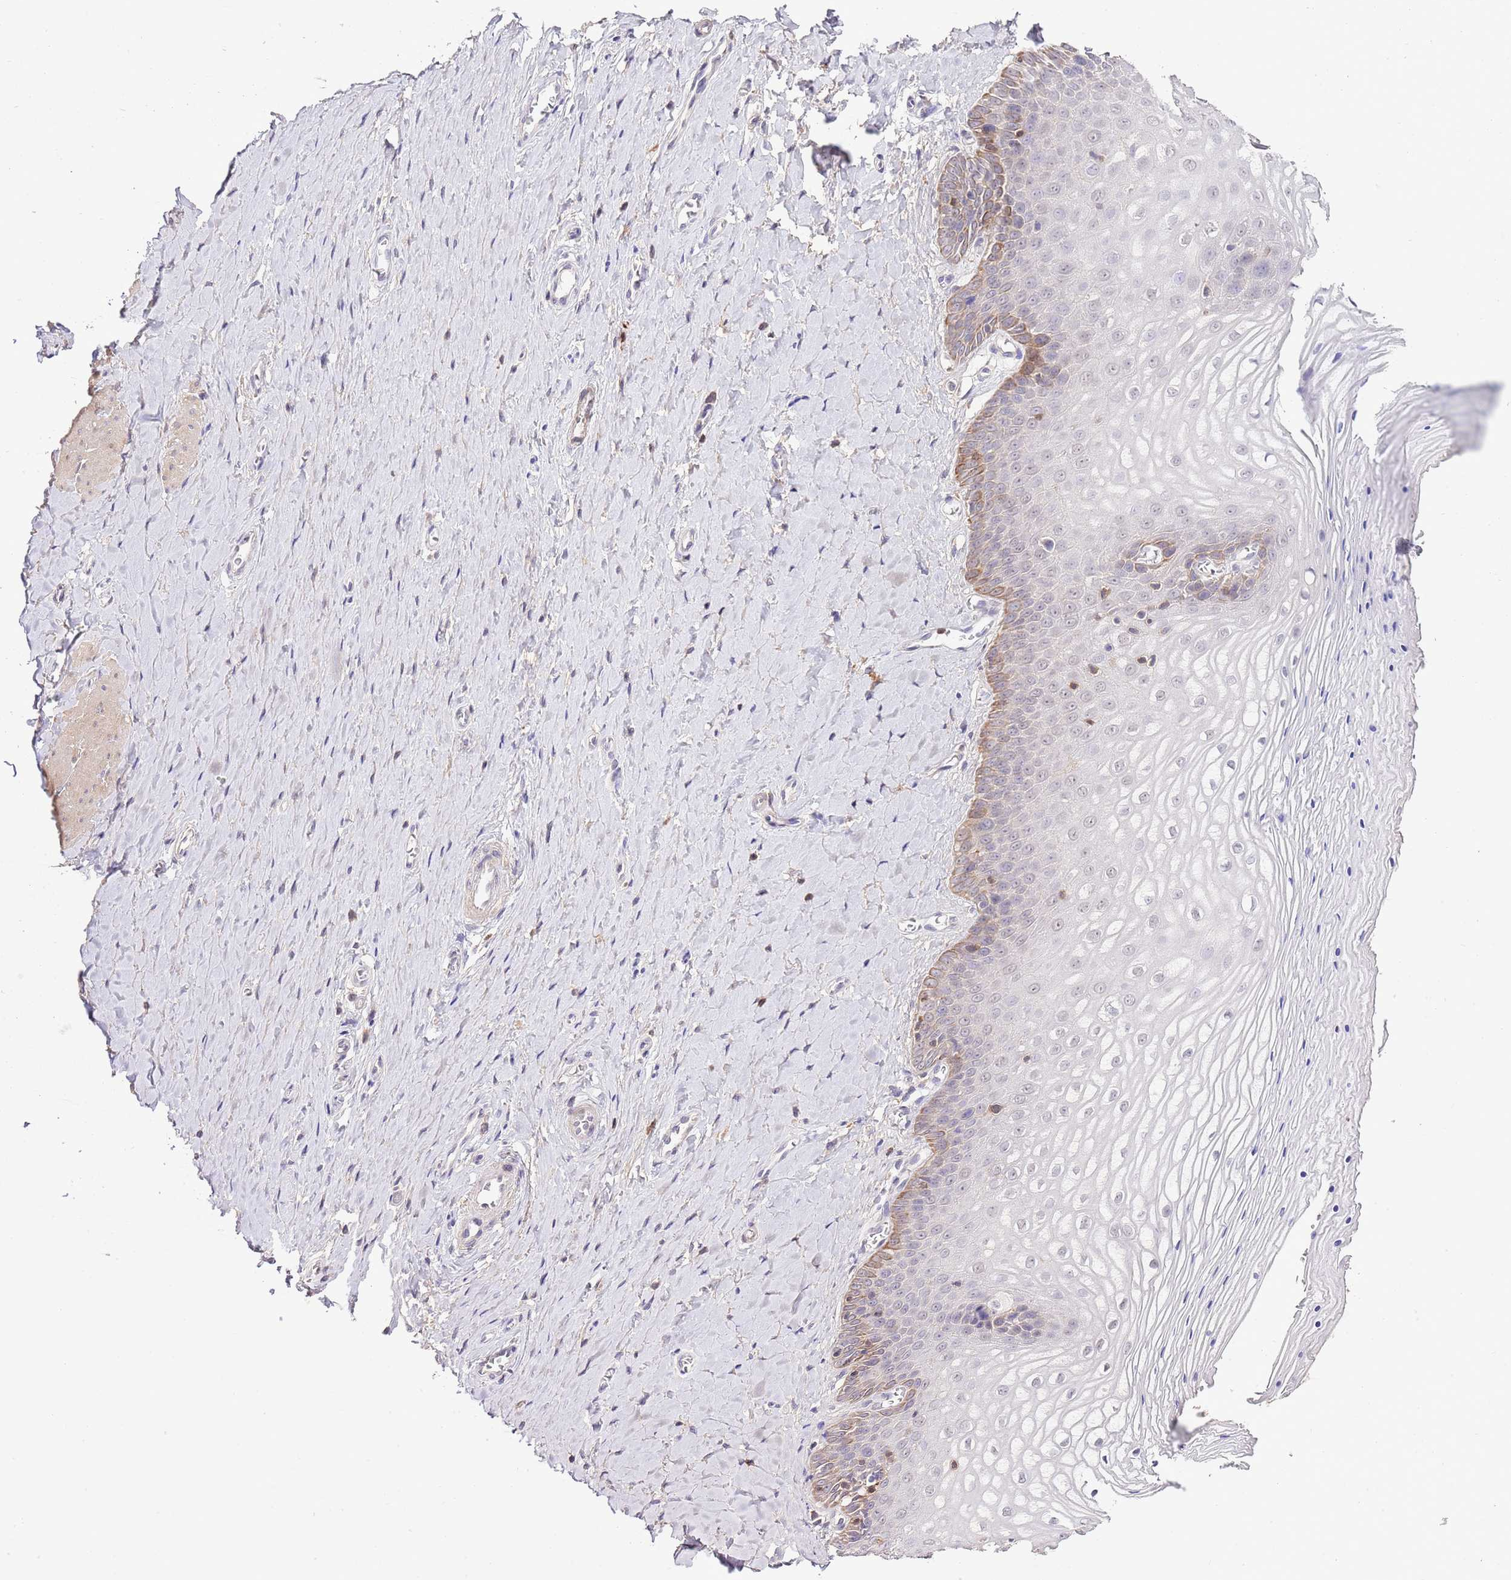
{"staining": {"intensity": "moderate", "quantity": "<25%", "location": "cytoplasmic/membranous"}, "tissue": "vagina", "cell_type": "Squamous epithelial cells", "image_type": "normal", "snomed": [{"axis": "morphology", "description": "Normal tissue, NOS"}, {"axis": "topography", "description": "Vagina"}], "caption": "Protein expression analysis of unremarkable vagina displays moderate cytoplasmic/membranous expression in approximately <25% of squamous epithelial cells.", "gene": "EFHD1", "patient": {"sex": "female", "age": 65}}